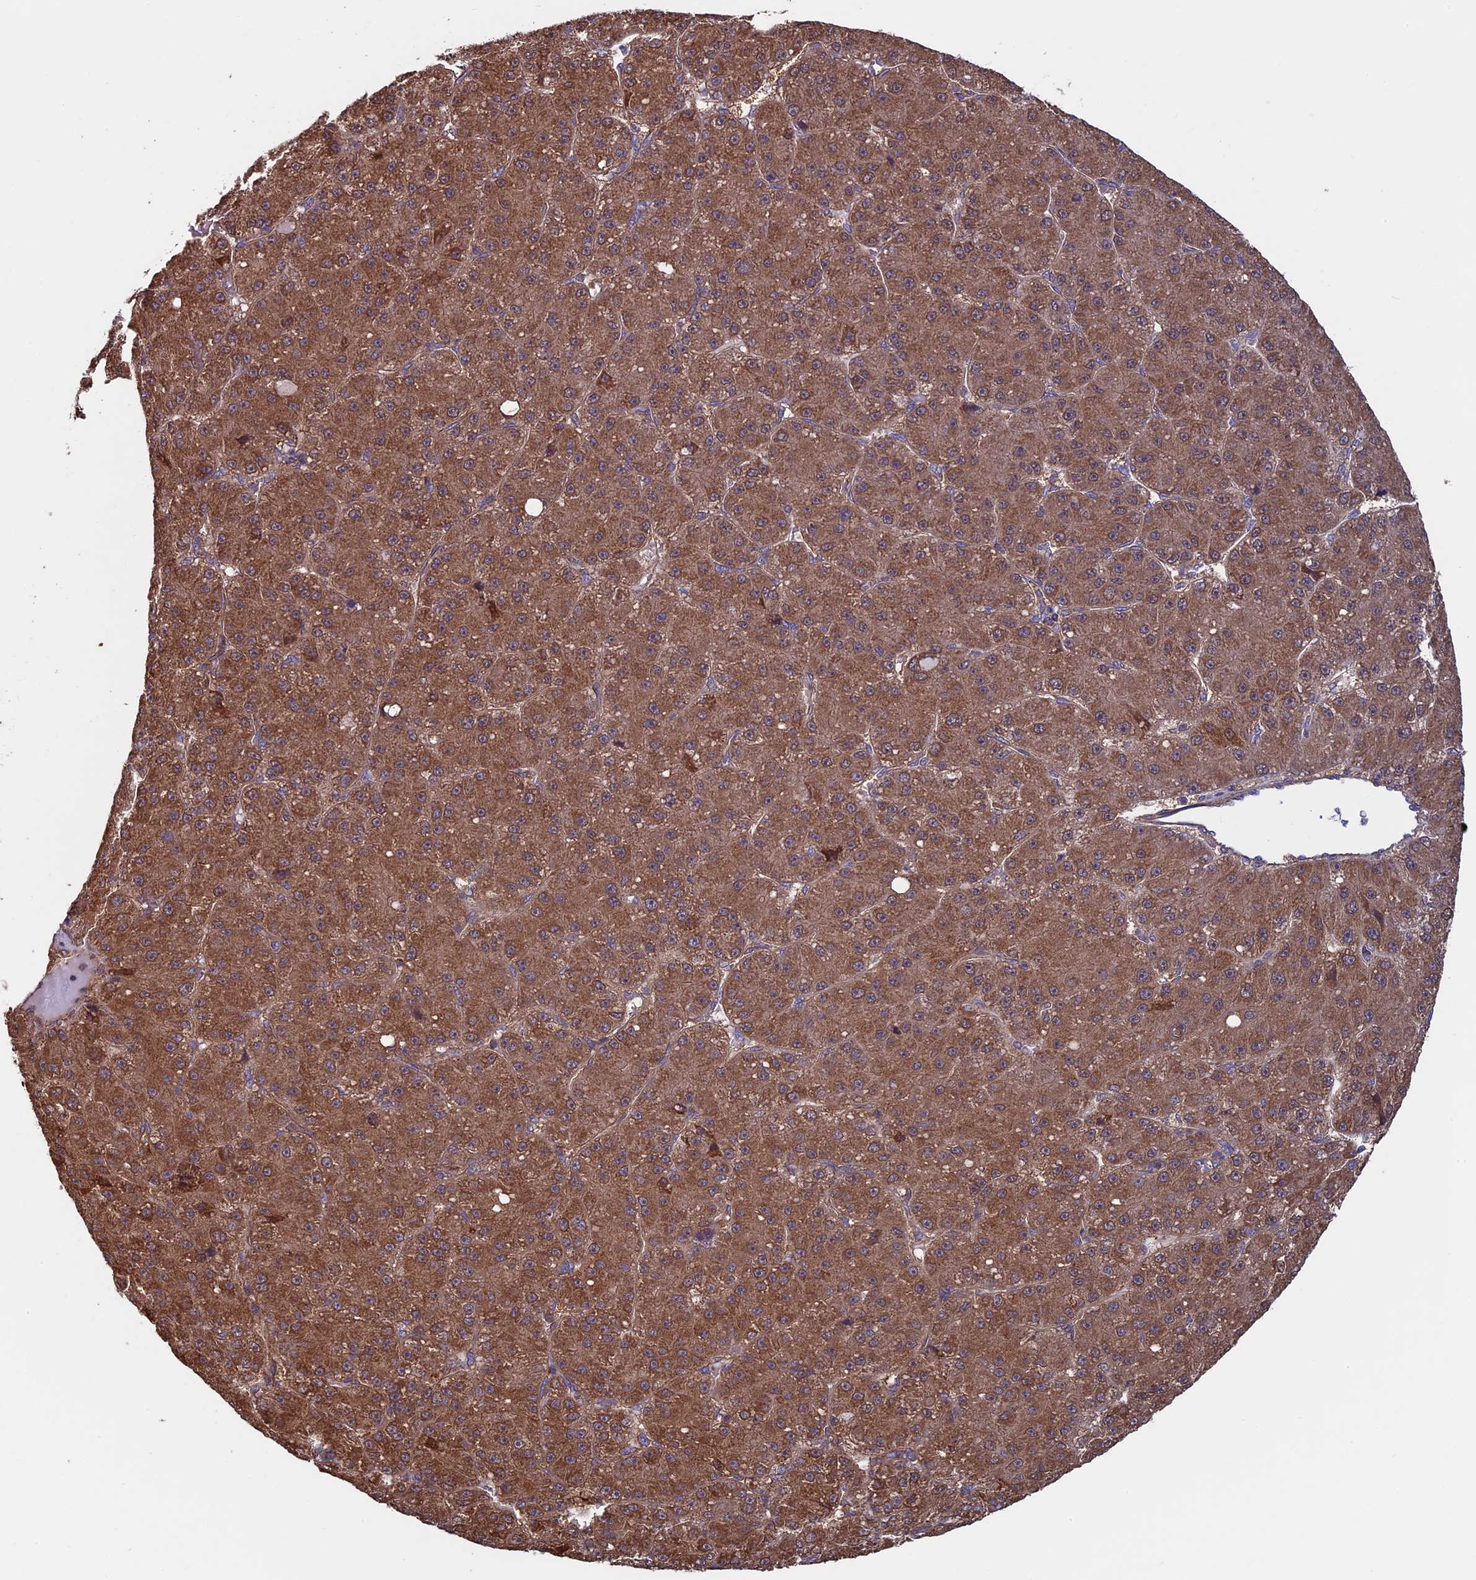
{"staining": {"intensity": "moderate", "quantity": ">75%", "location": "cytoplasmic/membranous"}, "tissue": "liver cancer", "cell_type": "Tumor cells", "image_type": "cancer", "snomed": [{"axis": "morphology", "description": "Carcinoma, Hepatocellular, NOS"}, {"axis": "topography", "description": "Liver"}], "caption": "Immunohistochemistry (IHC) photomicrograph of neoplastic tissue: liver cancer stained using IHC exhibits medium levels of moderate protein expression localized specifically in the cytoplasmic/membranous of tumor cells, appearing as a cytoplasmic/membranous brown color.", "gene": "CCDC8", "patient": {"sex": "male", "age": 67}}